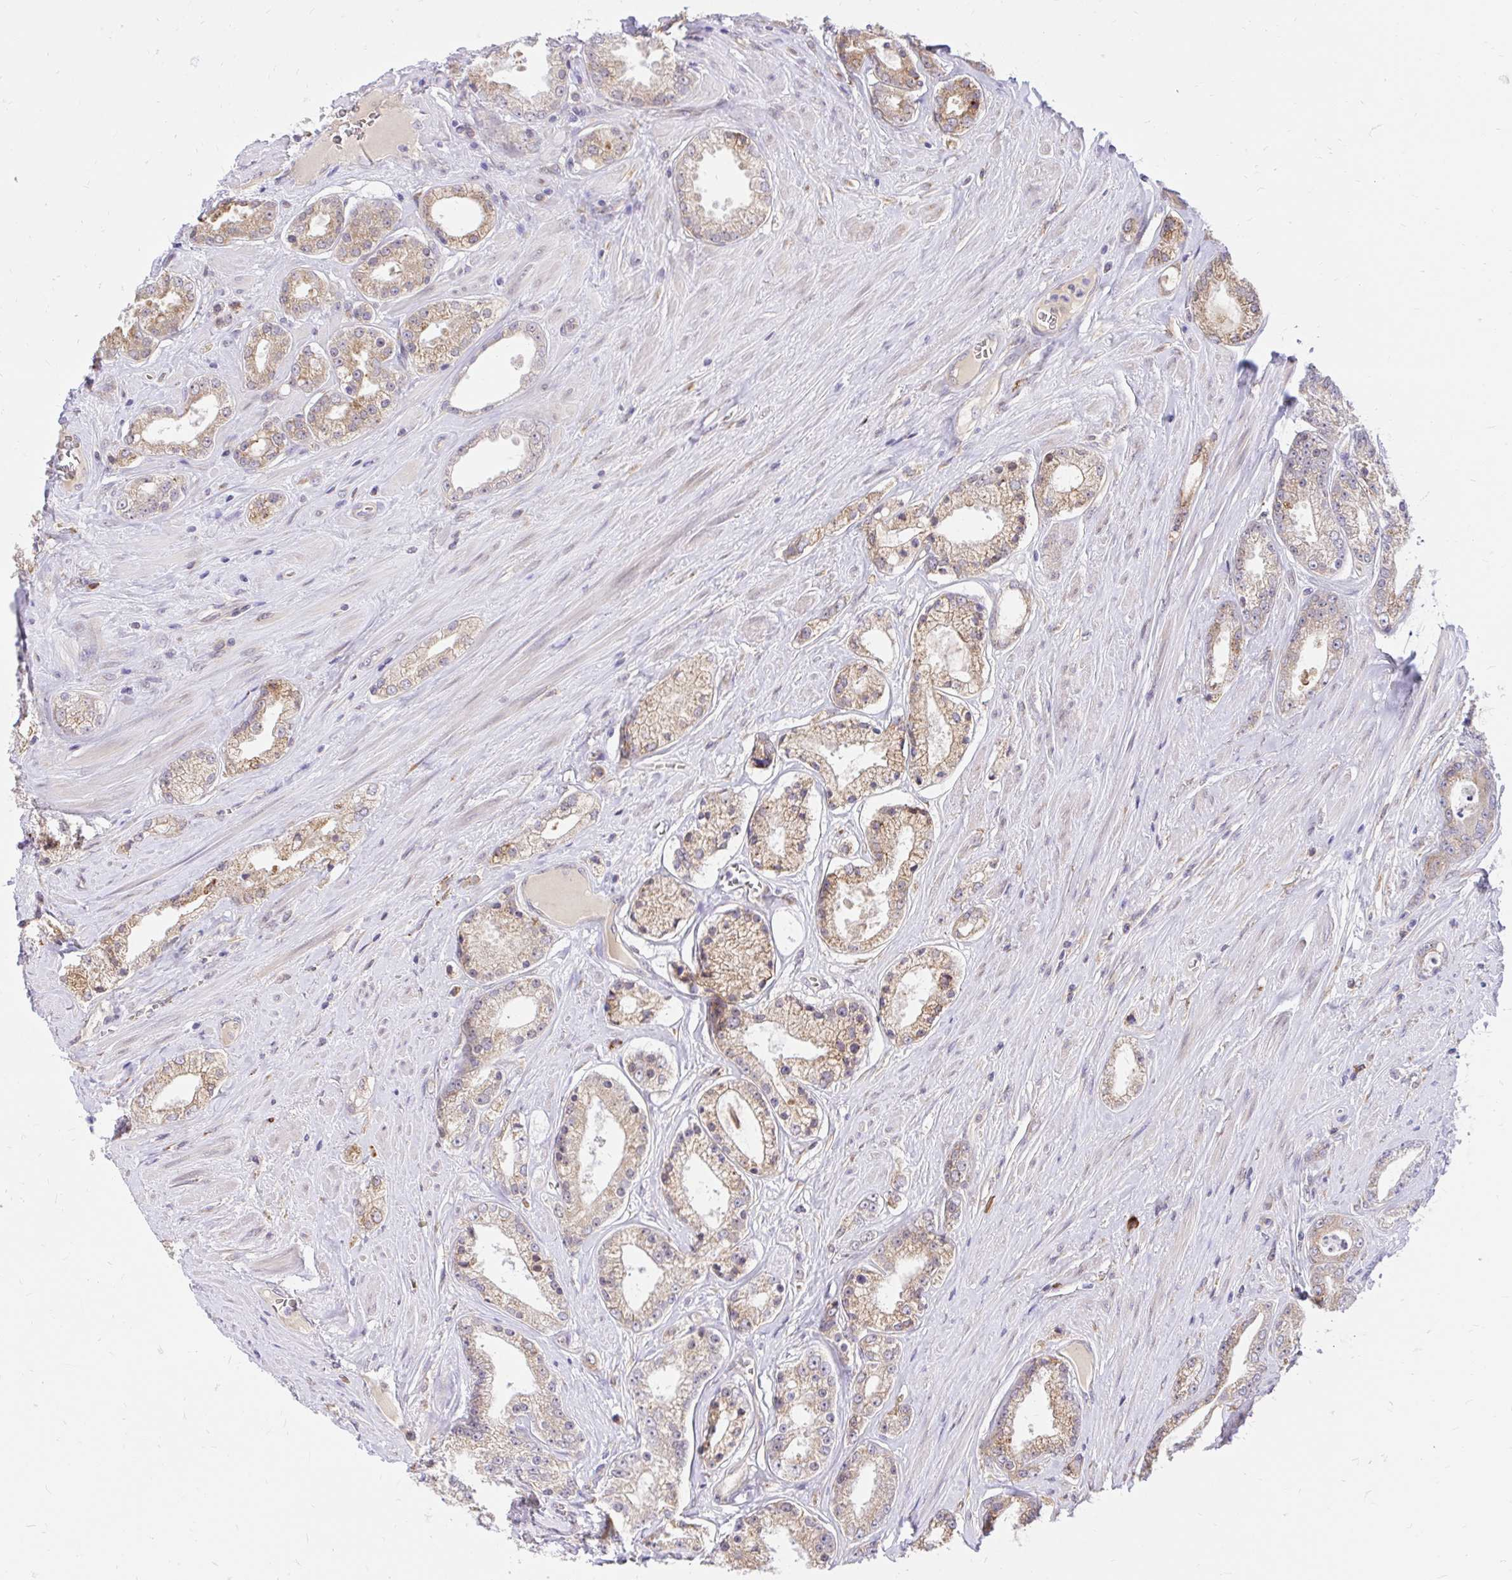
{"staining": {"intensity": "weak", "quantity": "25%-75%", "location": "cytoplasmic/membranous"}, "tissue": "prostate cancer", "cell_type": "Tumor cells", "image_type": "cancer", "snomed": [{"axis": "morphology", "description": "Adenocarcinoma, High grade"}, {"axis": "topography", "description": "Prostate"}], "caption": "A brown stain highlights weak cytoplasmic/membranous positivity of a protein in adenocarcinoma (high-grade) (prostate) tumor cells.", "gene": "NAALAD2", "patient": {"sex": "male", "age": 66}}